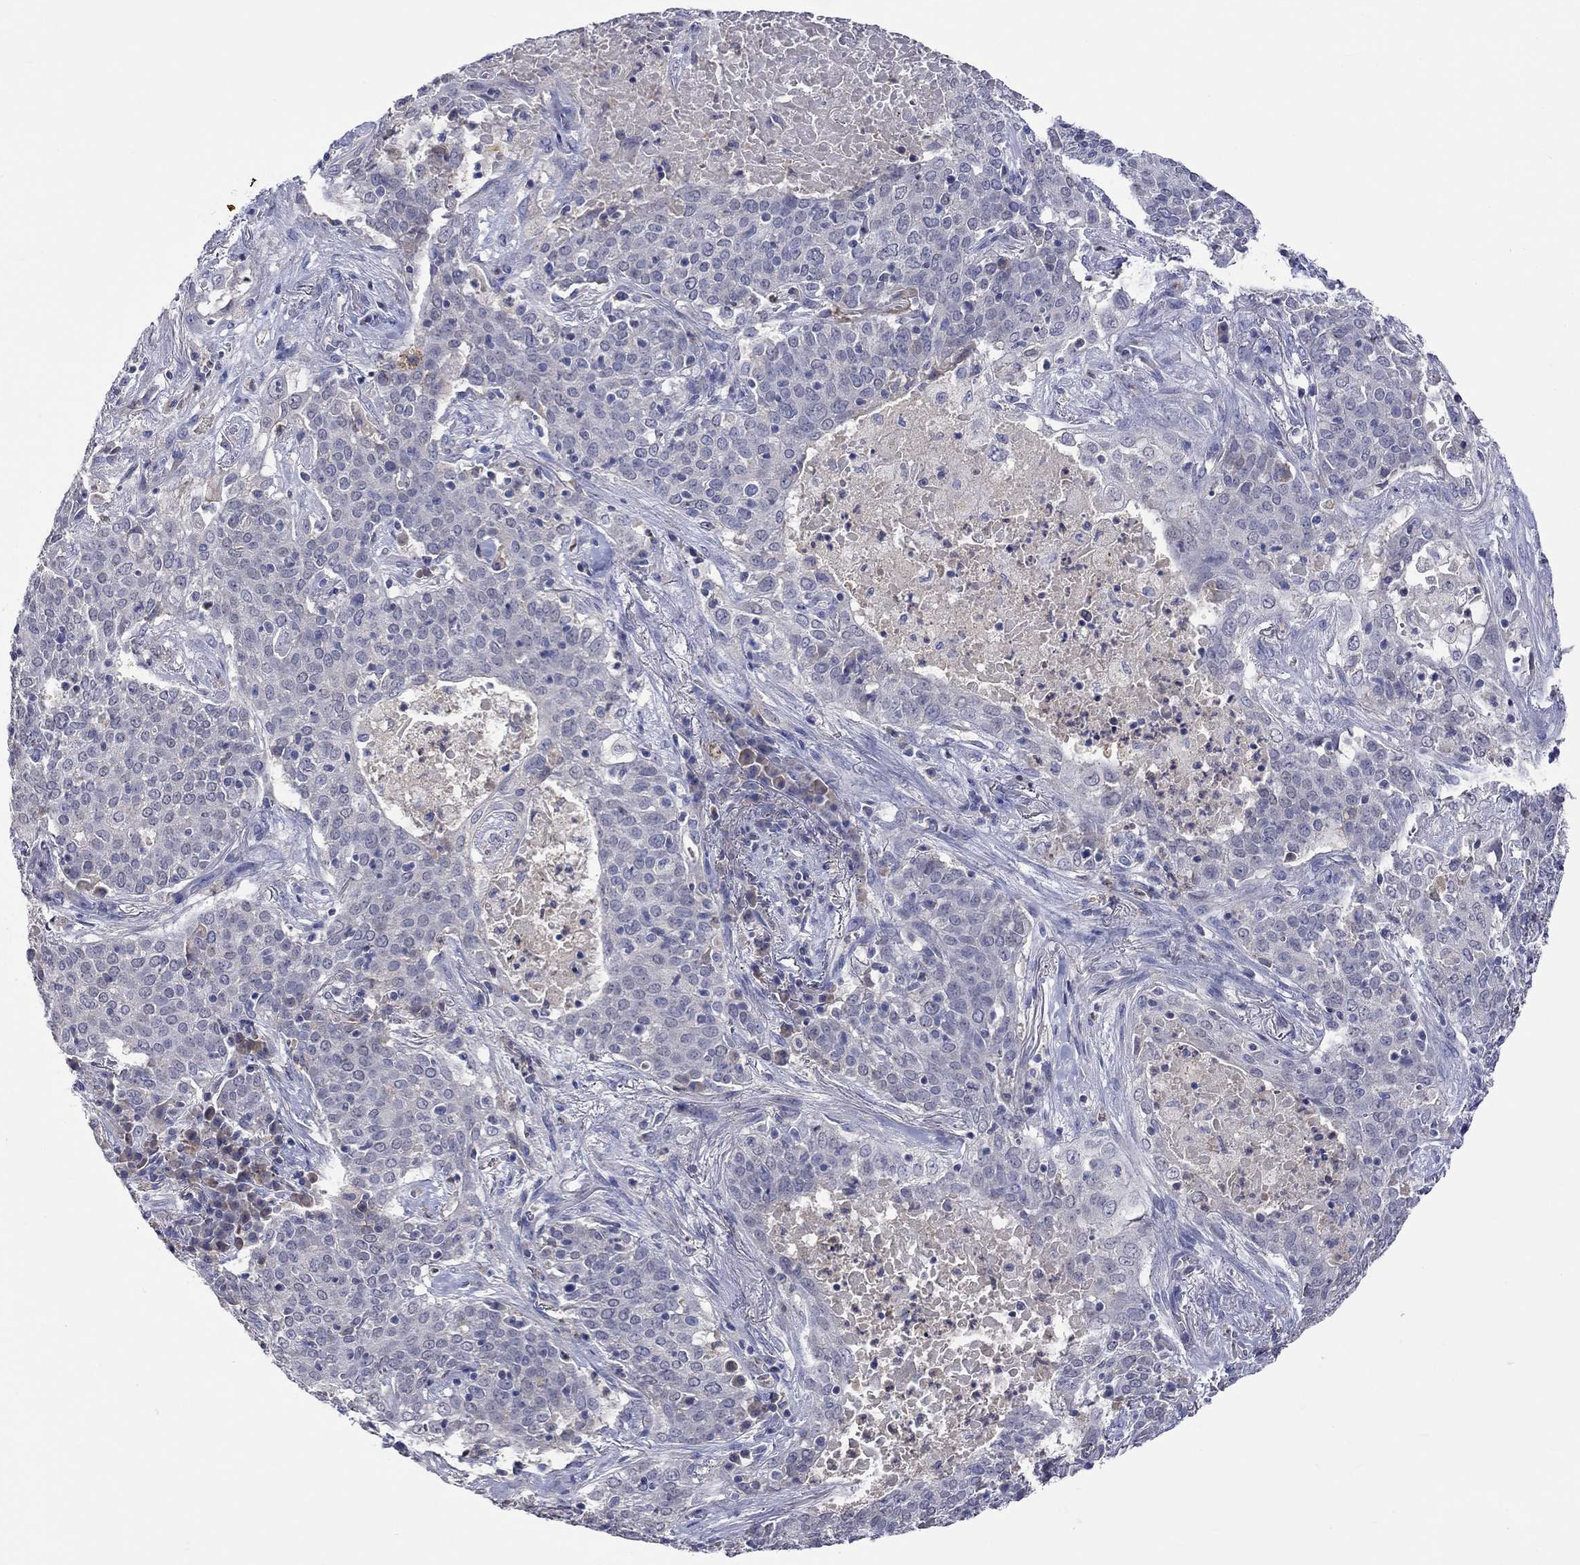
{"staining": {"intensity": "negative", "quantity": "none", "location": "none"}, "tissue": "lung cancer", "cell_type": "Tumor cells", "image_type": "cancer", "snomed": [{"axis": "morphology", "description": "Squamous cell carcinoma, NOS"}, {"axis": "topography", "description": "Lung"}], "caption": "Lung cancer (squamous cell carcinoma) stained for a protein using IHC shows no staining tumor cells.", "gene": "LRFN4", "patient": {"sex": "male", "age": 82}}